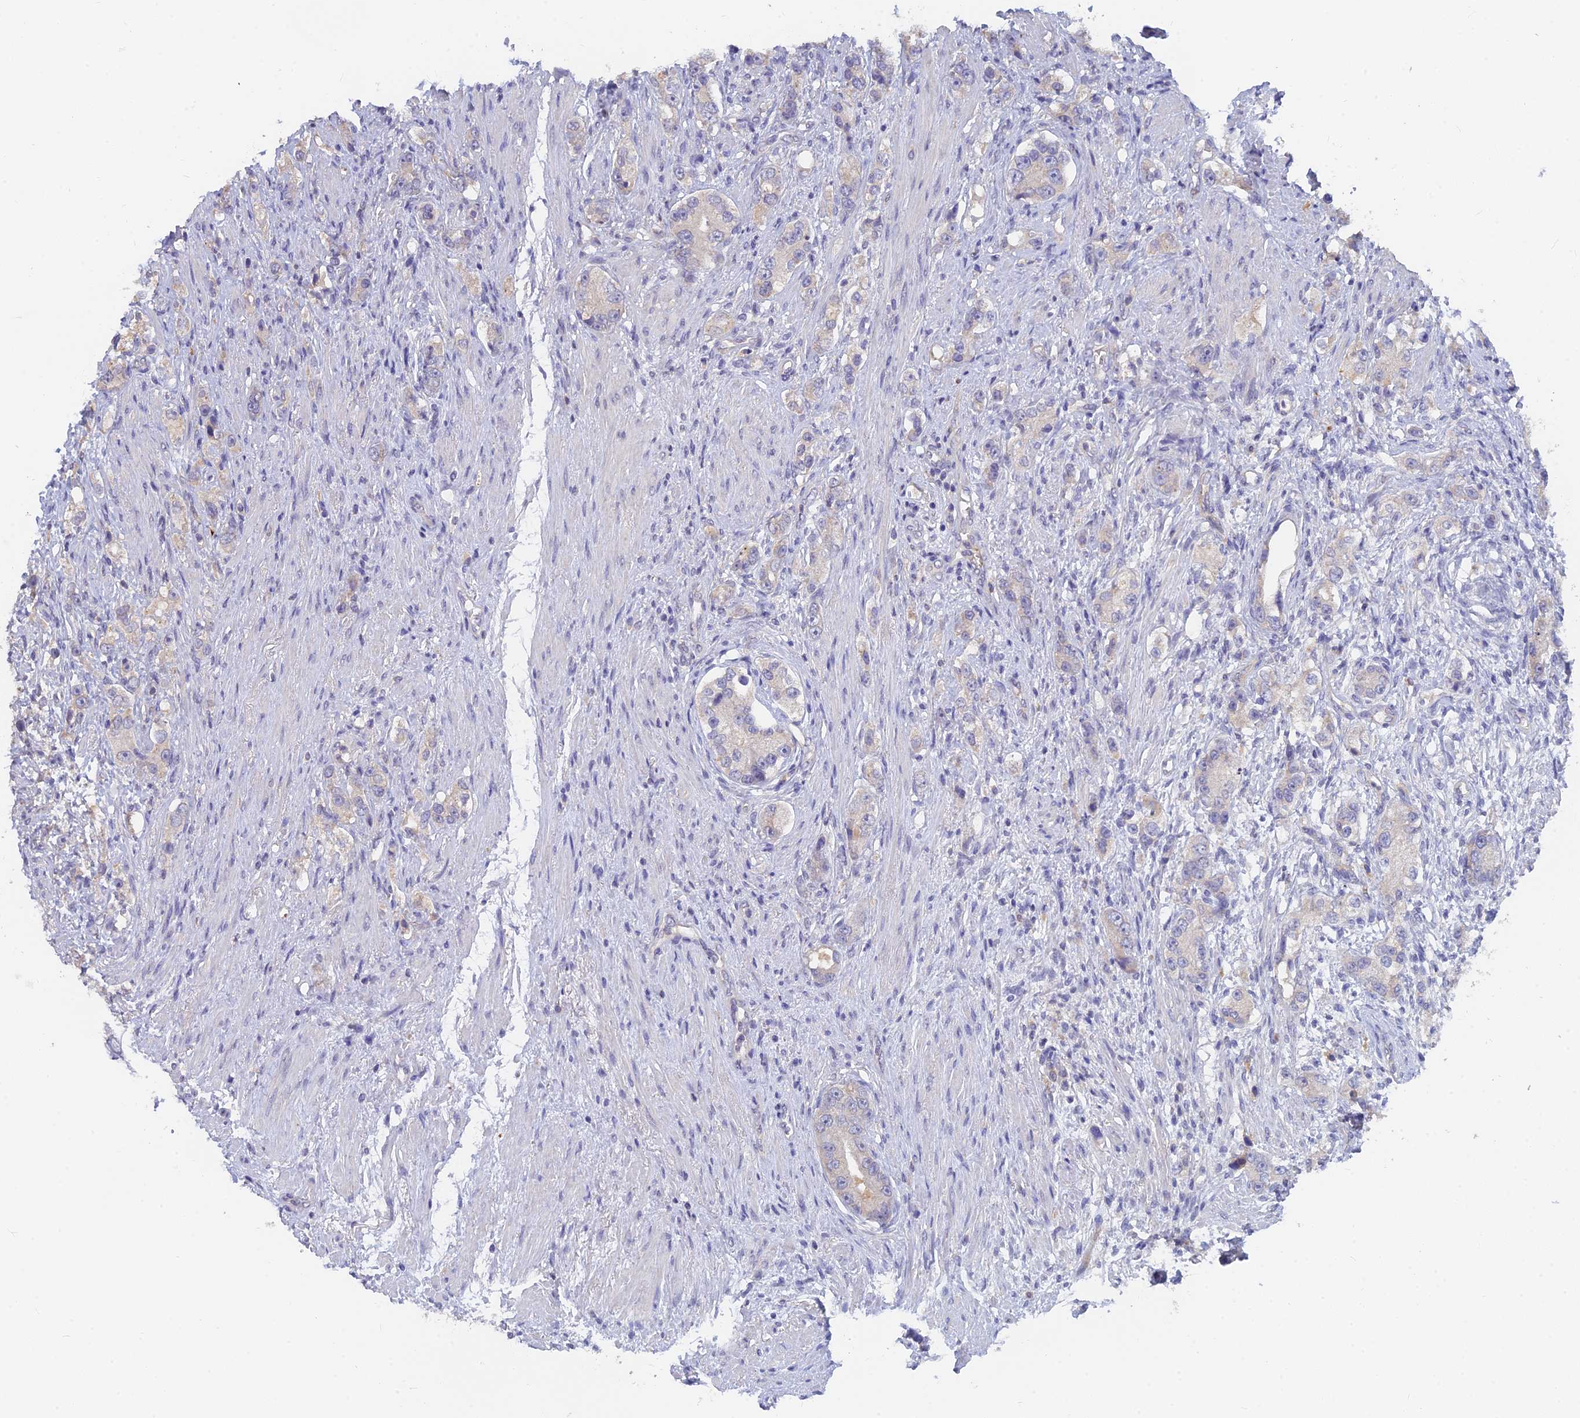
{"staining": {"intensity": "weak", "quantity": "<25%", "location": "cytoplasmic/membranous"}, "tissue": "prostate cancer", "cell_type": "Tumor cells", "image_type": "cancer", "snomed": [{"axis": "morphology", "description": "Adenocarcinoma, High grade"}, {"axis": "topography", "description": "Prostate"}], "caption": "IHC micrograph of human high-grade adenocarcinoma (prostate) stained for a protein (brown), which demonstrates no positivity in tumor cells. Nuclei are stained in blue.", "gene": "ARRDC1", "patient": {"sex": "male", "age": 63}}